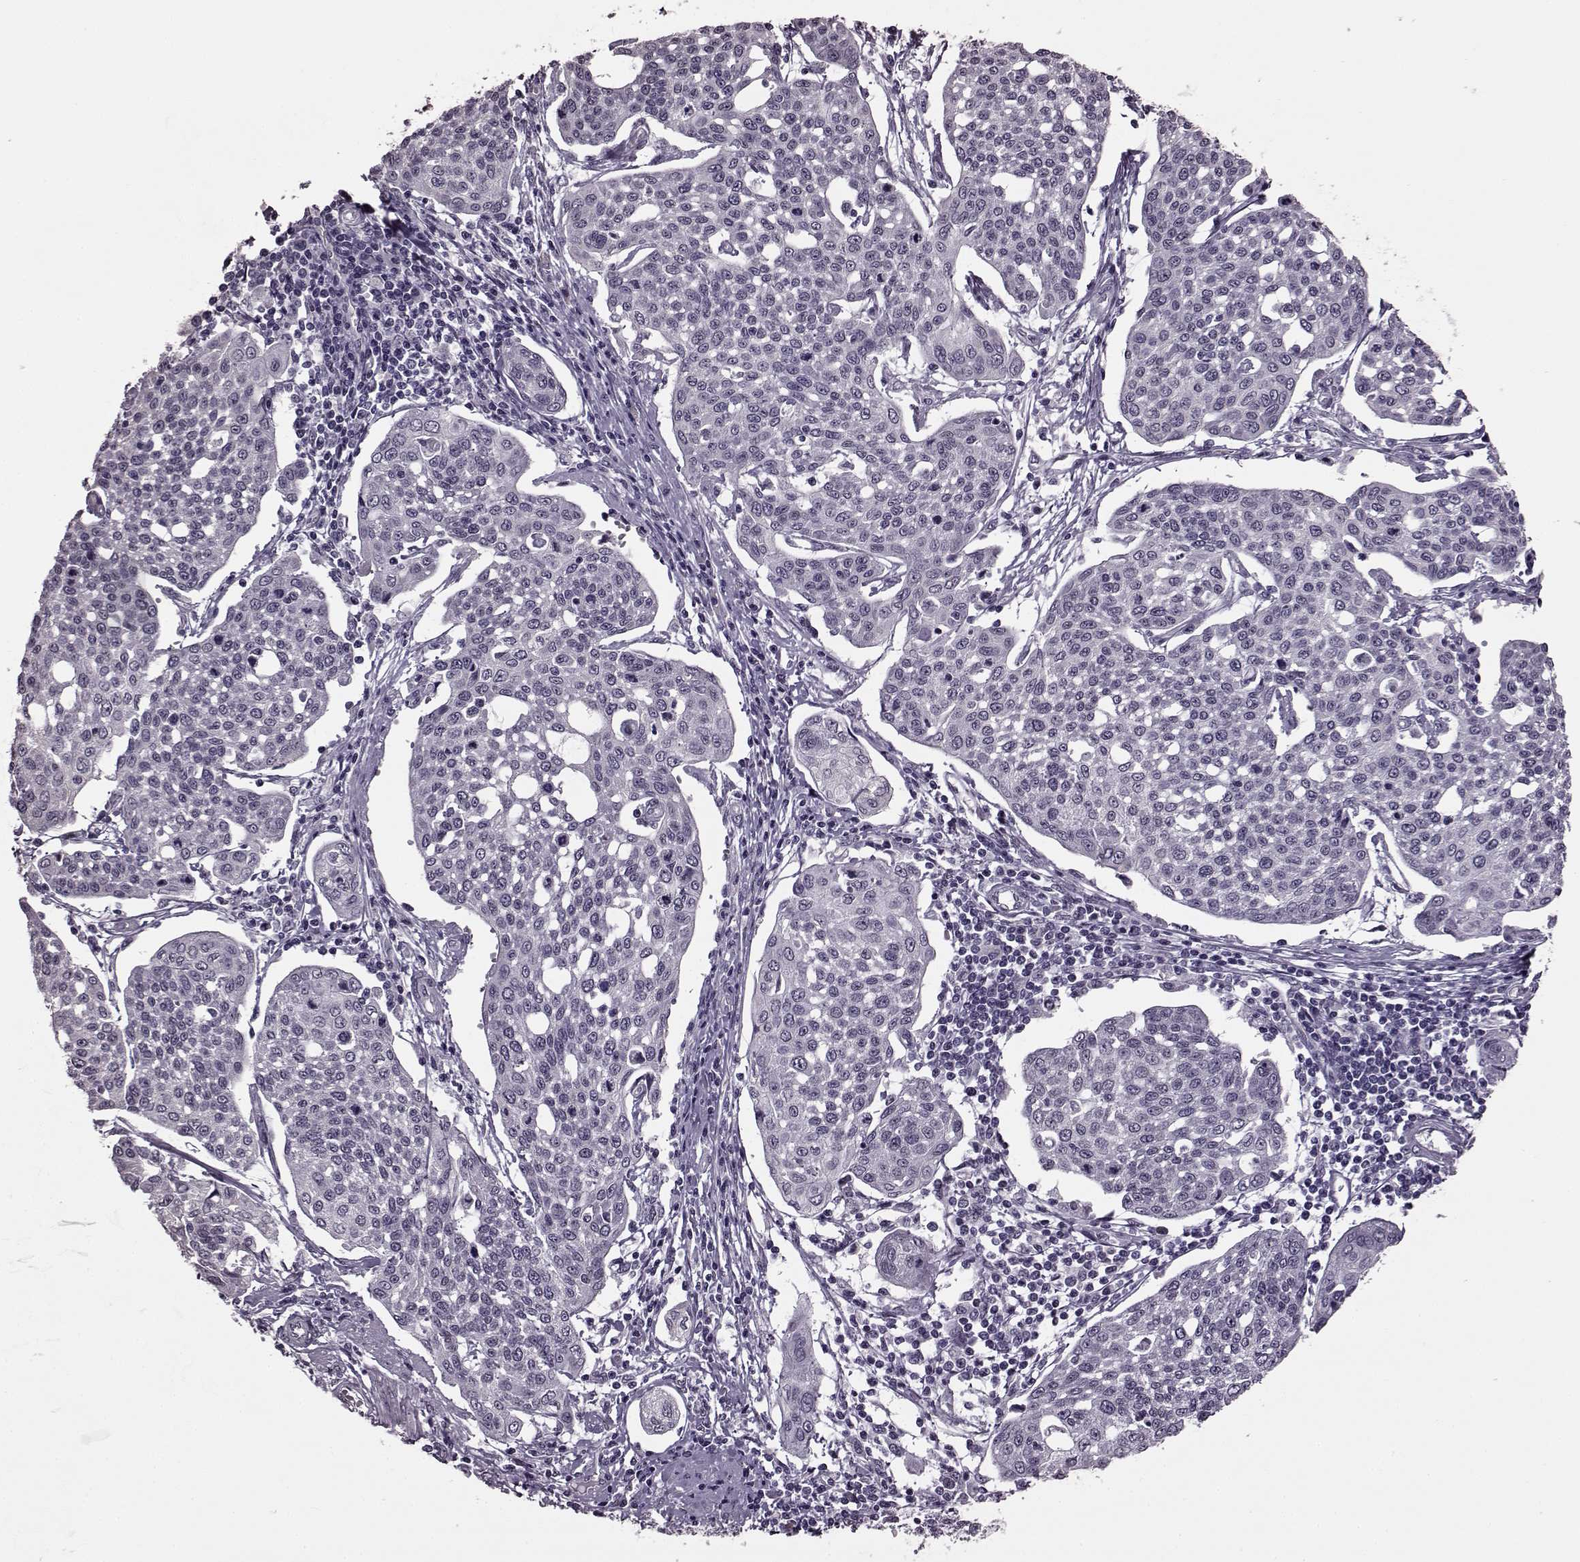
{"staining": {"intensity": "negative", "quantity": "none", "location": "none"}, "tissue": "cervical cancer", "cell_type": "Tumor cells", "image_type": "cancer", "snomed": [{"axis": "morphology", "description": "Squamous cell carcinoma, NOS"}, {"axis": "topography", "description": "Cervix"}], "caption": "This is a image of IHC staining of cervical cancer, which shows no positivity in tumor cells. (Stains: DAB immunohistochemistry with hematoxylin counter stain, Microscopy: brightfield microscopy at high magnification).", "gene": "STX1B", "patient": {"sex": "female", "age": 34}}